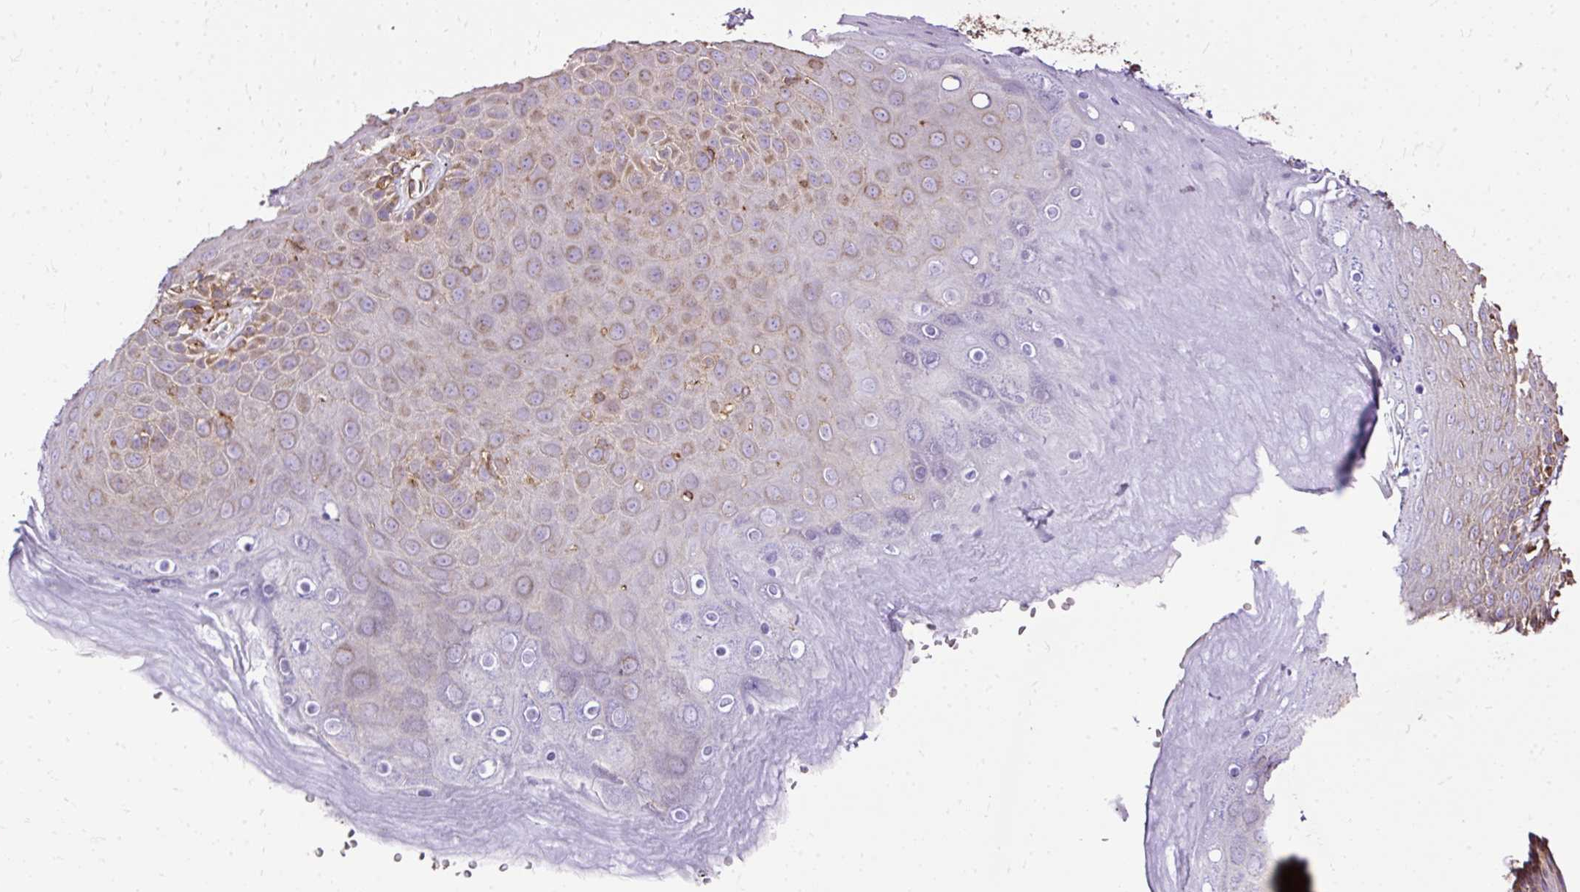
{"staining": {"intensity": "moderate", "quantity": "<25%", "location": "cytoplasmic/membranous"}, "tissue": "skin", "cell_type": "Epidermal cells", "image_type": "normal", "snomed": [{"axis": "morphology", "description": "Normal tissue, NOS"}, {"axis": "topography", "description": "Anal"}, {"axis": "topography", "description": "Peripheral nerve tissue"}], "caption": "A high-resolution image shows immunohistochemistry staining of unremarkable skin, which exhibits moderate cytoplasmic/membranous expression in about <25% of epidermal cells.", "gene": "KLHL11", "patient": {"sex": "male", "age": 53}}